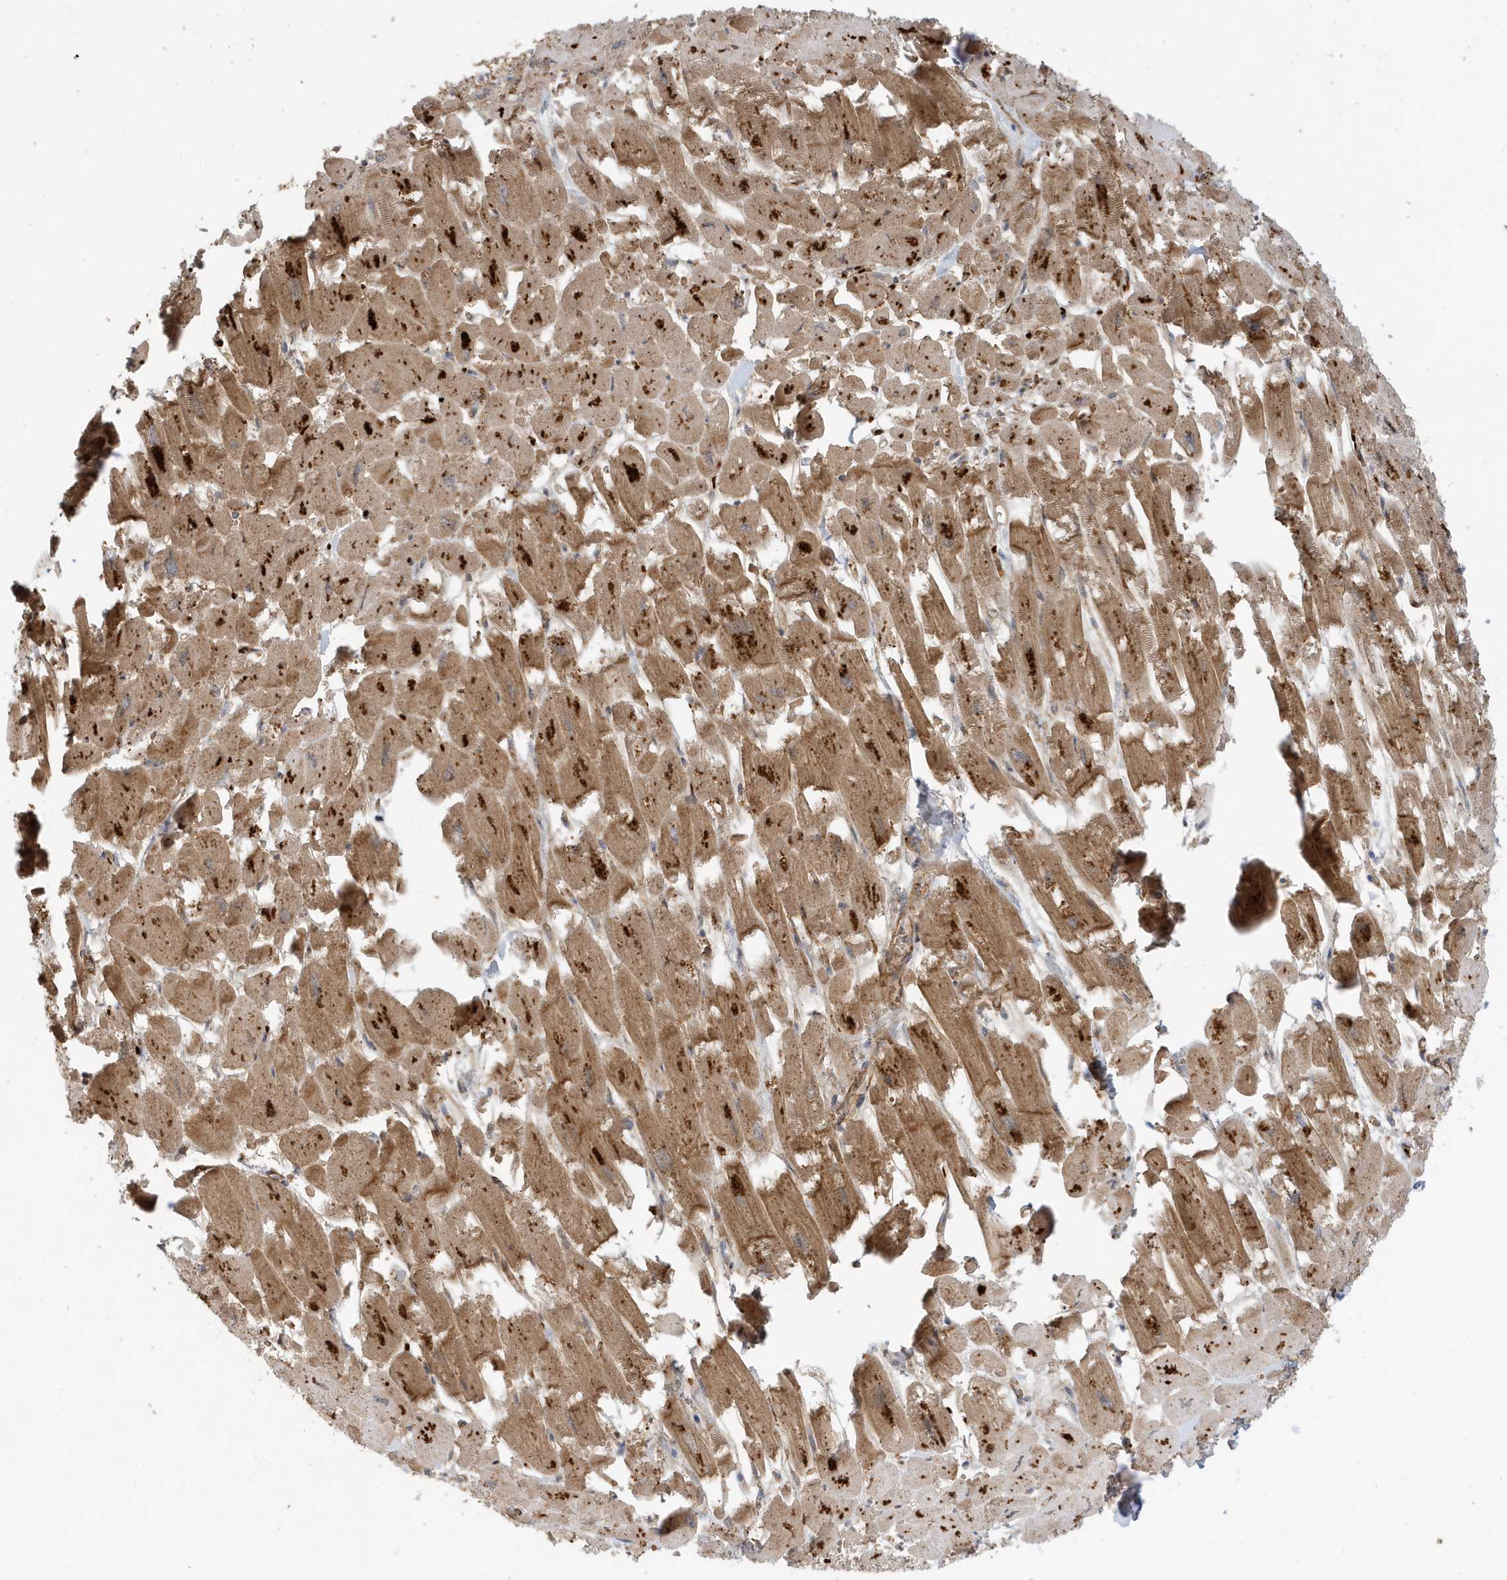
{"staining": {"intensity": "moderate", "quantity": ">75%", "location": "cytoplasmic/membranous"}, "tissue": "heart muscle", "cell_type": "Cardiomyocytes", "image_type": "normal", "snomed": [{"axis": "morphology", "description": "Normal tissue, NOS"}, {"axis": "topography", "description": "Heart"}], "caption": "The micrograph exhibits immunohistochemical staining of normal heart muscle. There is moderate cytoplasmic/membranous expression is appreciated in approximately >75% of cardiomyocytes. The protein is shown in brown color, while the nuclei are stained blue.", "gene": "FYCO1", "patient": {"sex": "male", "age": 54}}